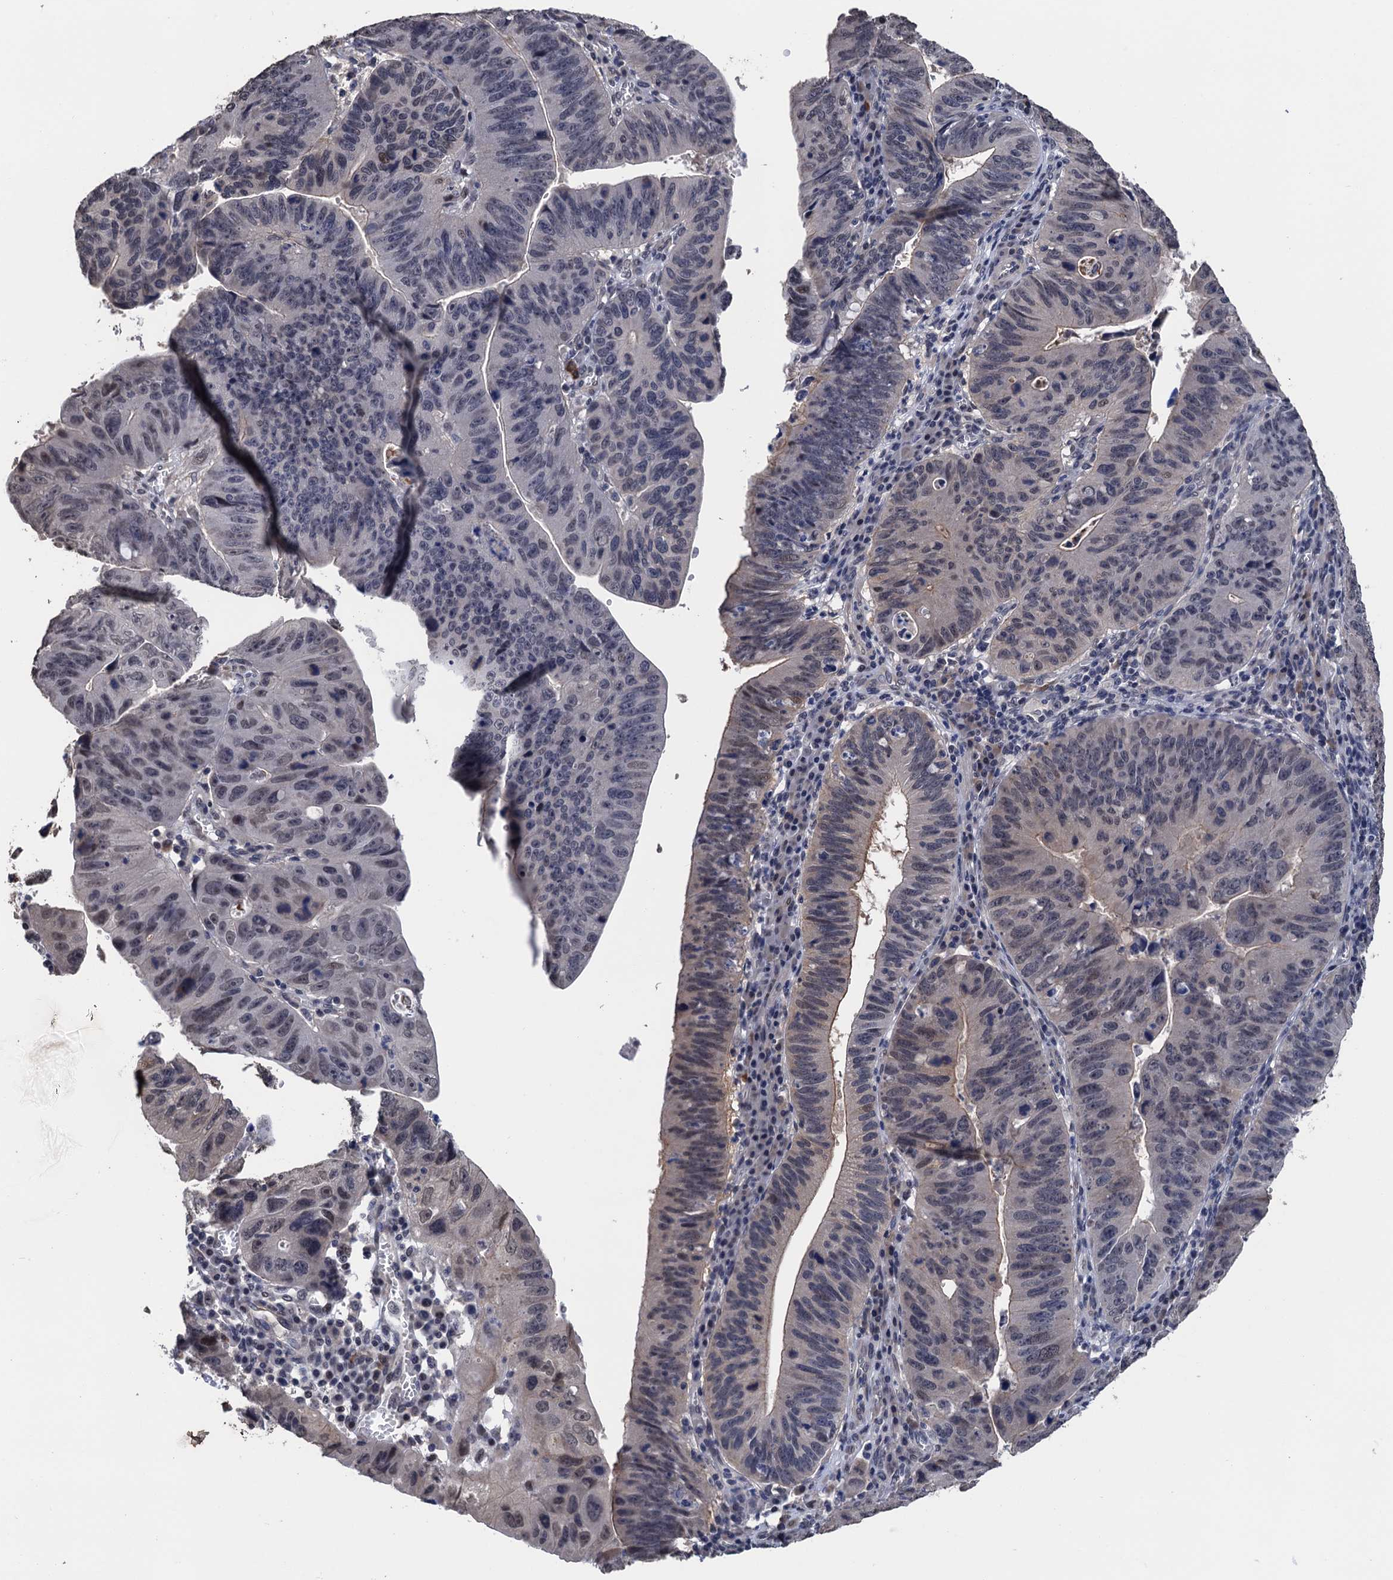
{"staining": {"intensity": "weak", "quantity": "<25%", "location": "cytoplasmic/membranous"}, "tissue": "stomach cancer", "cell_type": "Tumor cells", "image_type": "cancer", "snomed": [{"axis": "morphology", "description": "Adenocarcinoma, NOS"}, {"axis": "topography", "description": "Stomach"}], "caption": "An immunohistochemistry image of adenocarcinoma (stomach) is shown. There is no staining in tumor cells of adenocarcinoma (stomach).", "gene": "ART5", "patient": {"sex": "male", "age": 59}}